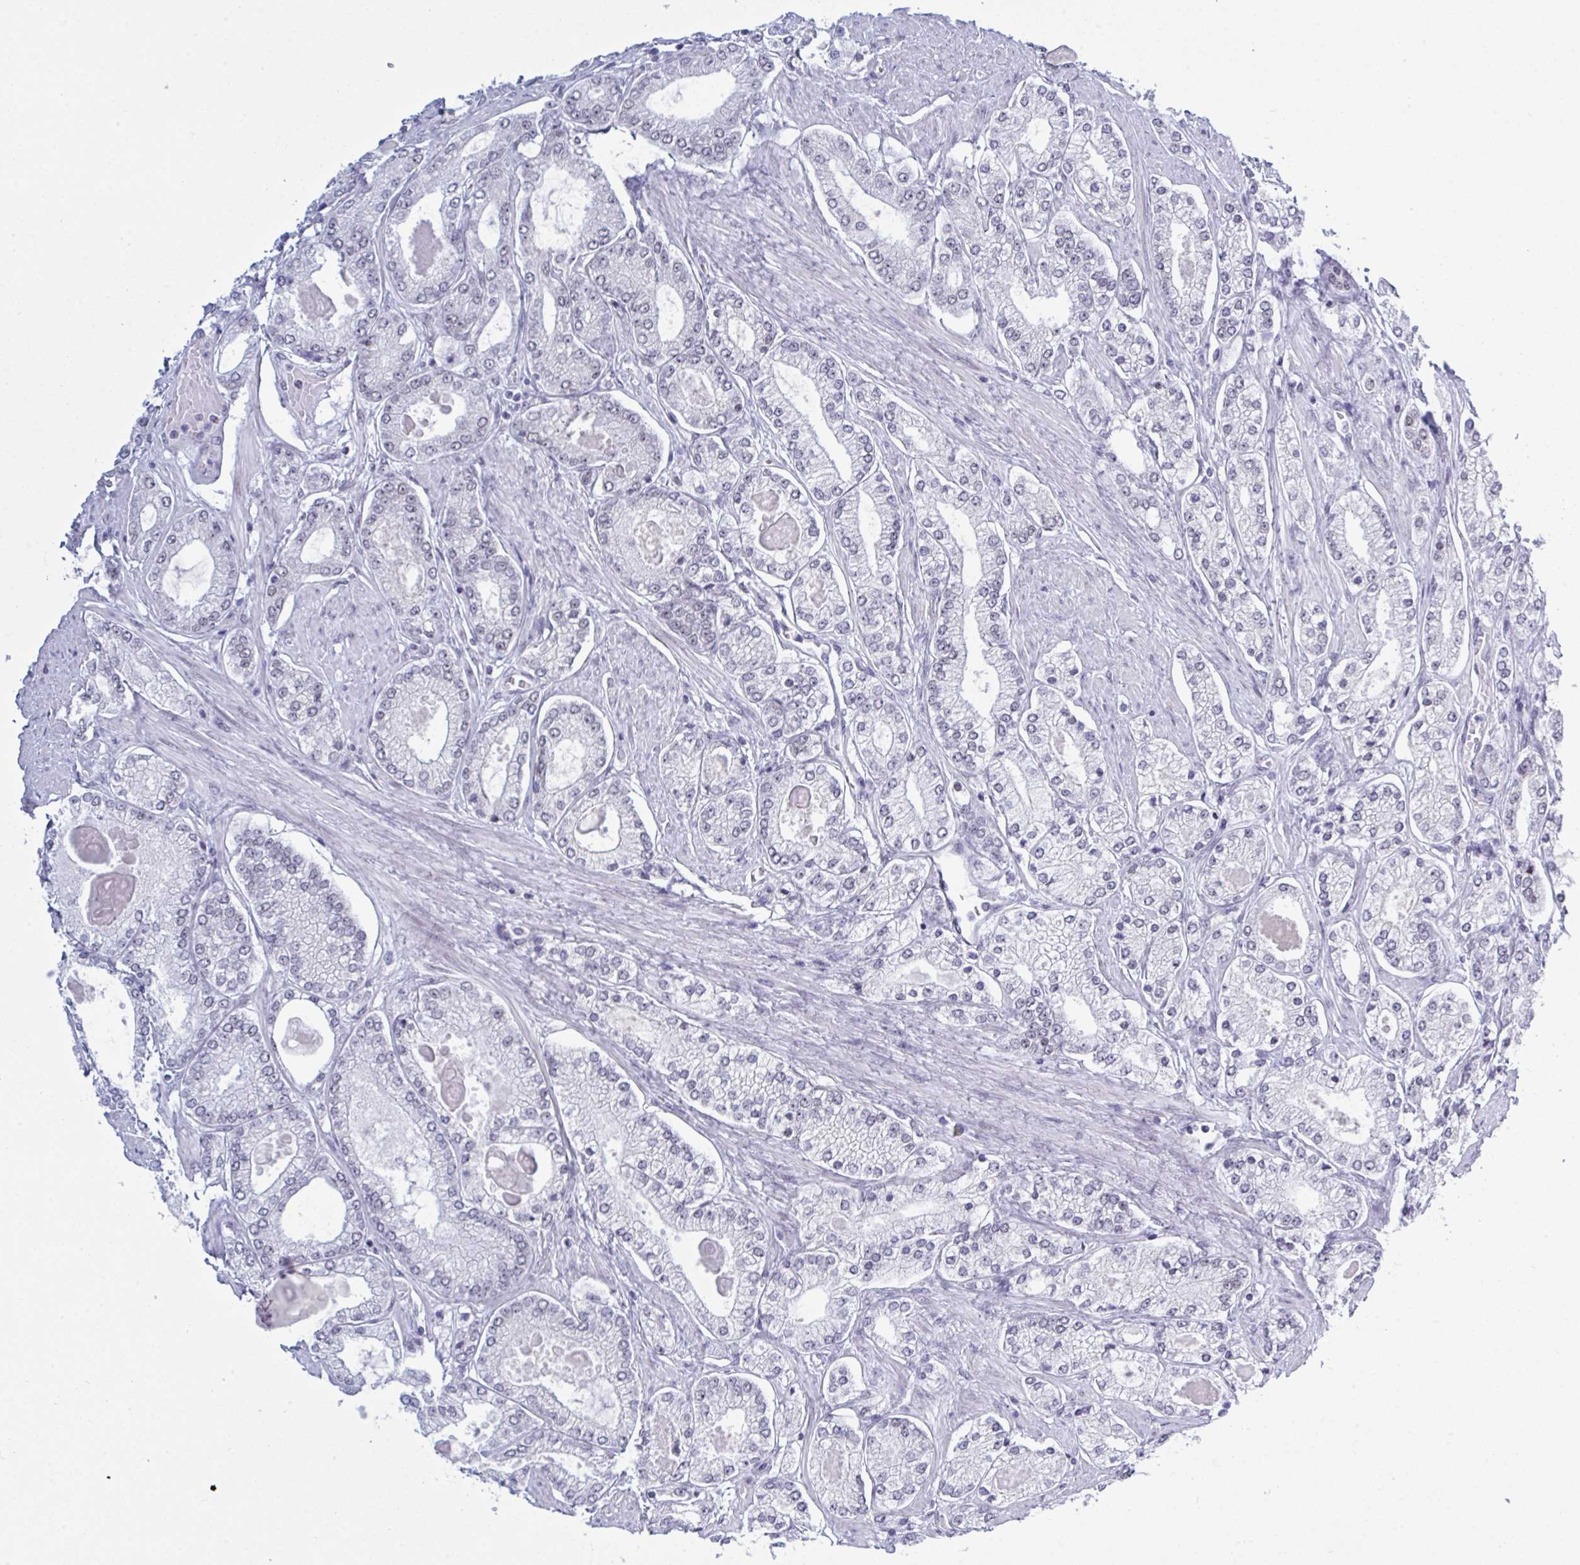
{"staining": {"intensity": "negative", "quantity": "none", "location": "none"}, "tissue": "prostate cancer", "cell_type": "Tumor cells", "image_type": "cancer", "snomed": [{"axis": "morphology", "description": "Adenocarcinoma, High grade"}, {"axis": "topography", "description": "Prostate"}], "caption": "Human prostate cancer stained for a protein using immunohistochemistry exhibits no positivity in tumor cells.", "gene": "PPP1R10", "patient": {"sex": "male", "age": 68}}